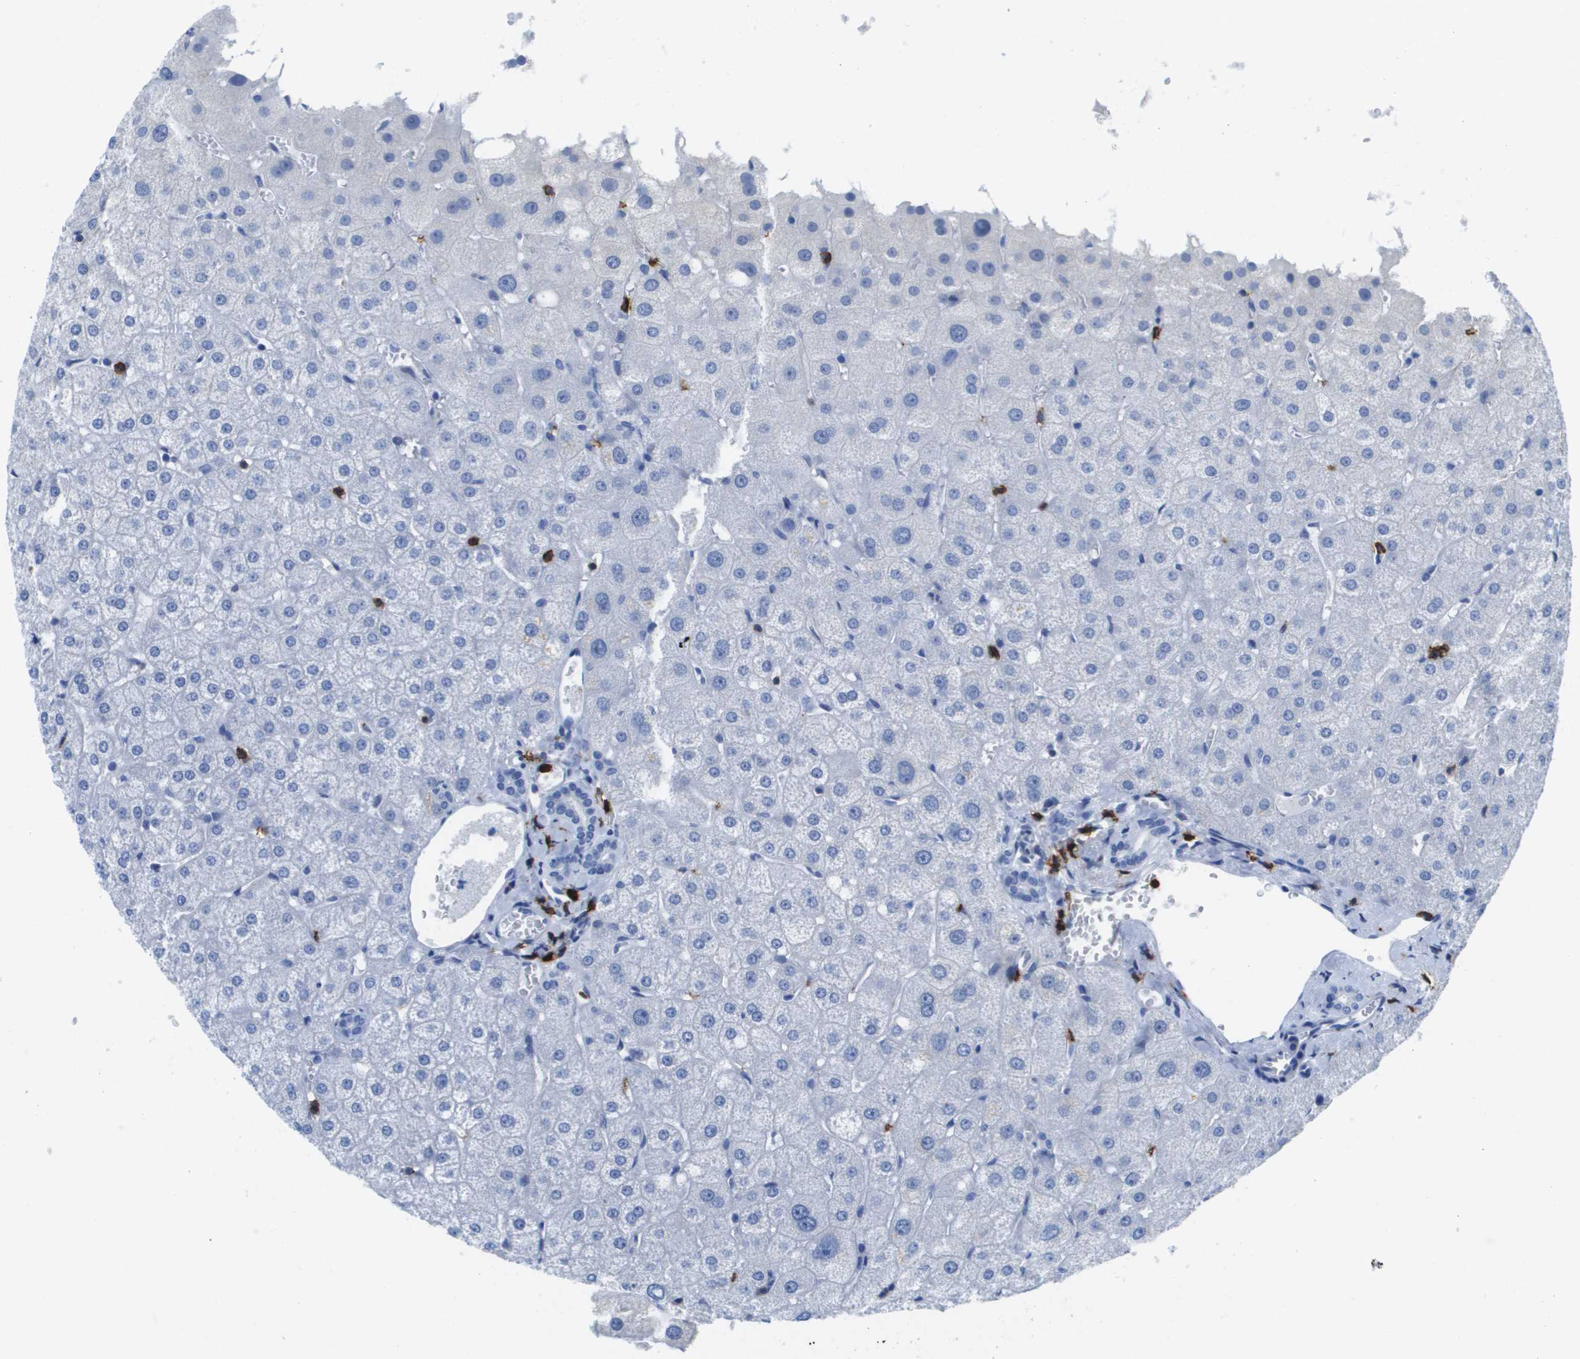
{"staining": {"intensity": "negative", "quantity": "none", "location": "none"}, "tissue": "liver", "cell_type": "Cholangiocytes", "image_type": "normal", "snomed": [{"axis": "morphology", "description": "Normal tissue, NOS"}, {"axis": "topography", "description": "Liver"}], "caption": "The immunohistochemistry histopathology image has no significant expression in cholangiocytes of liver.", "gene": "MS4A1", "patient": {"sex": "male", "age": 73}}